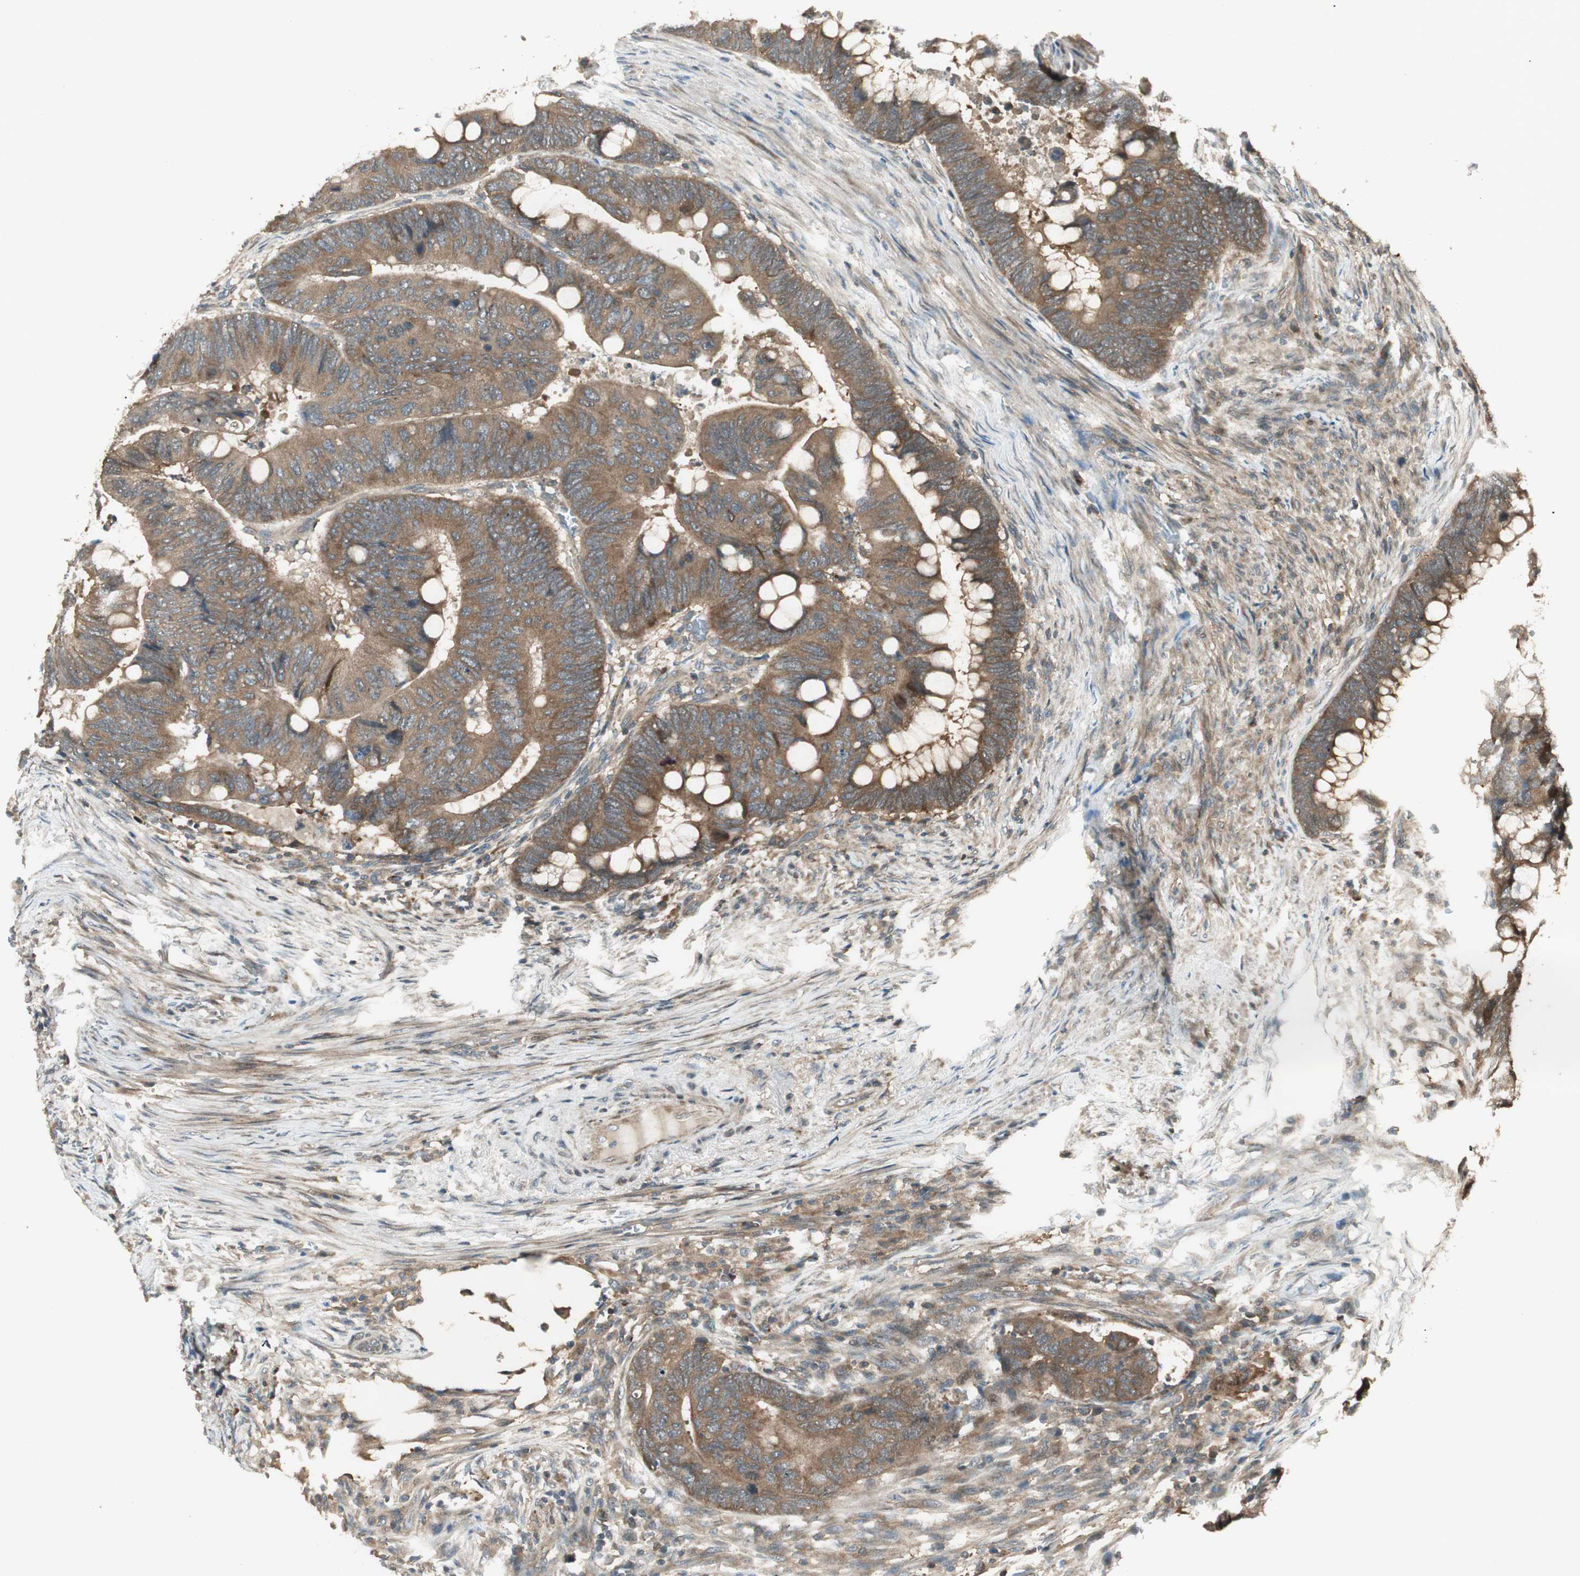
{"staining": {"intensity": "strong", "quantity": ">75%", "location": "cytoplasmic/membranous"}, "tissue": "colorectal cancer", "cell_type": "Tumor cells", "image_type": "cancer", "snomed": [{"axis": "morphology", "description": "Normal tissue, NOS"}, {"axis": "morphology", "description": "Adenocarcinoma, NOS"}, {"axis": "topography", "description": "Rectum"}, {"axis": "topography", "description": "Peripheral nerve tissue"}], "caption": "Immunohistochemical staining of human colorectal cancer (adenocarcinoma) demonstrates strong cytoplasmic/membranous protein staining in approximately >75% of tumor cells.", "gene": "CNOT4", "patient": {"sex": "male", "age": 92}}